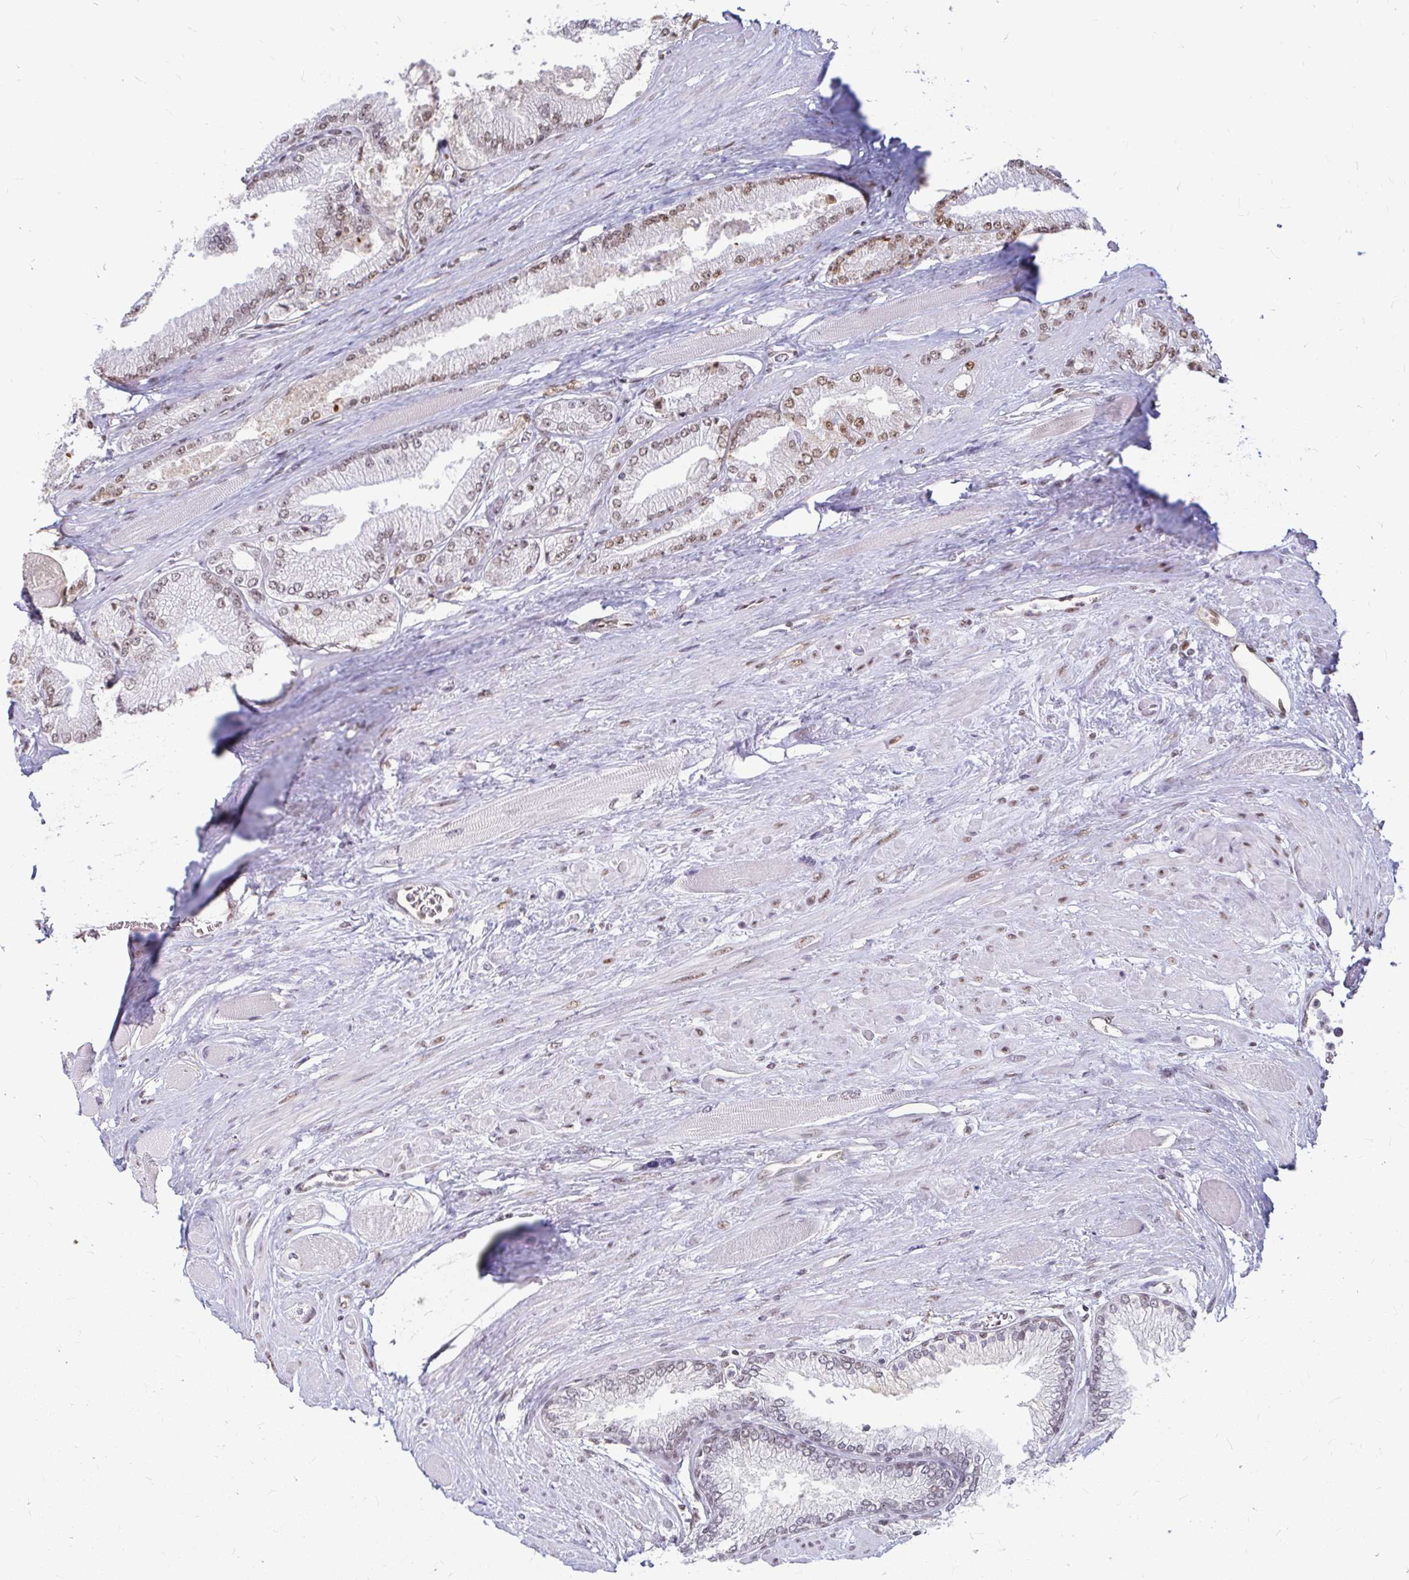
{"staining": {"intensity": "moderate", "quantity": ">75%", "location": "nuclear"}, "tissue": "prostate cancer", "cell_type": "Tumor cells", "image_type": "cancer", "snomed": [{"axis": "morphology", "description": "Adenocarcinoma, Low grade"}, {"axis": "topography", "description": "Prostate"}], "caption": "Tumor cells show moderate nuclear expression in about >75% of cells in prostate low-grade adenocarcinoma. Nuclei are stained in blue.", "gene": "HNRNPU", "patient": {"sex": "male", "age": 67}}